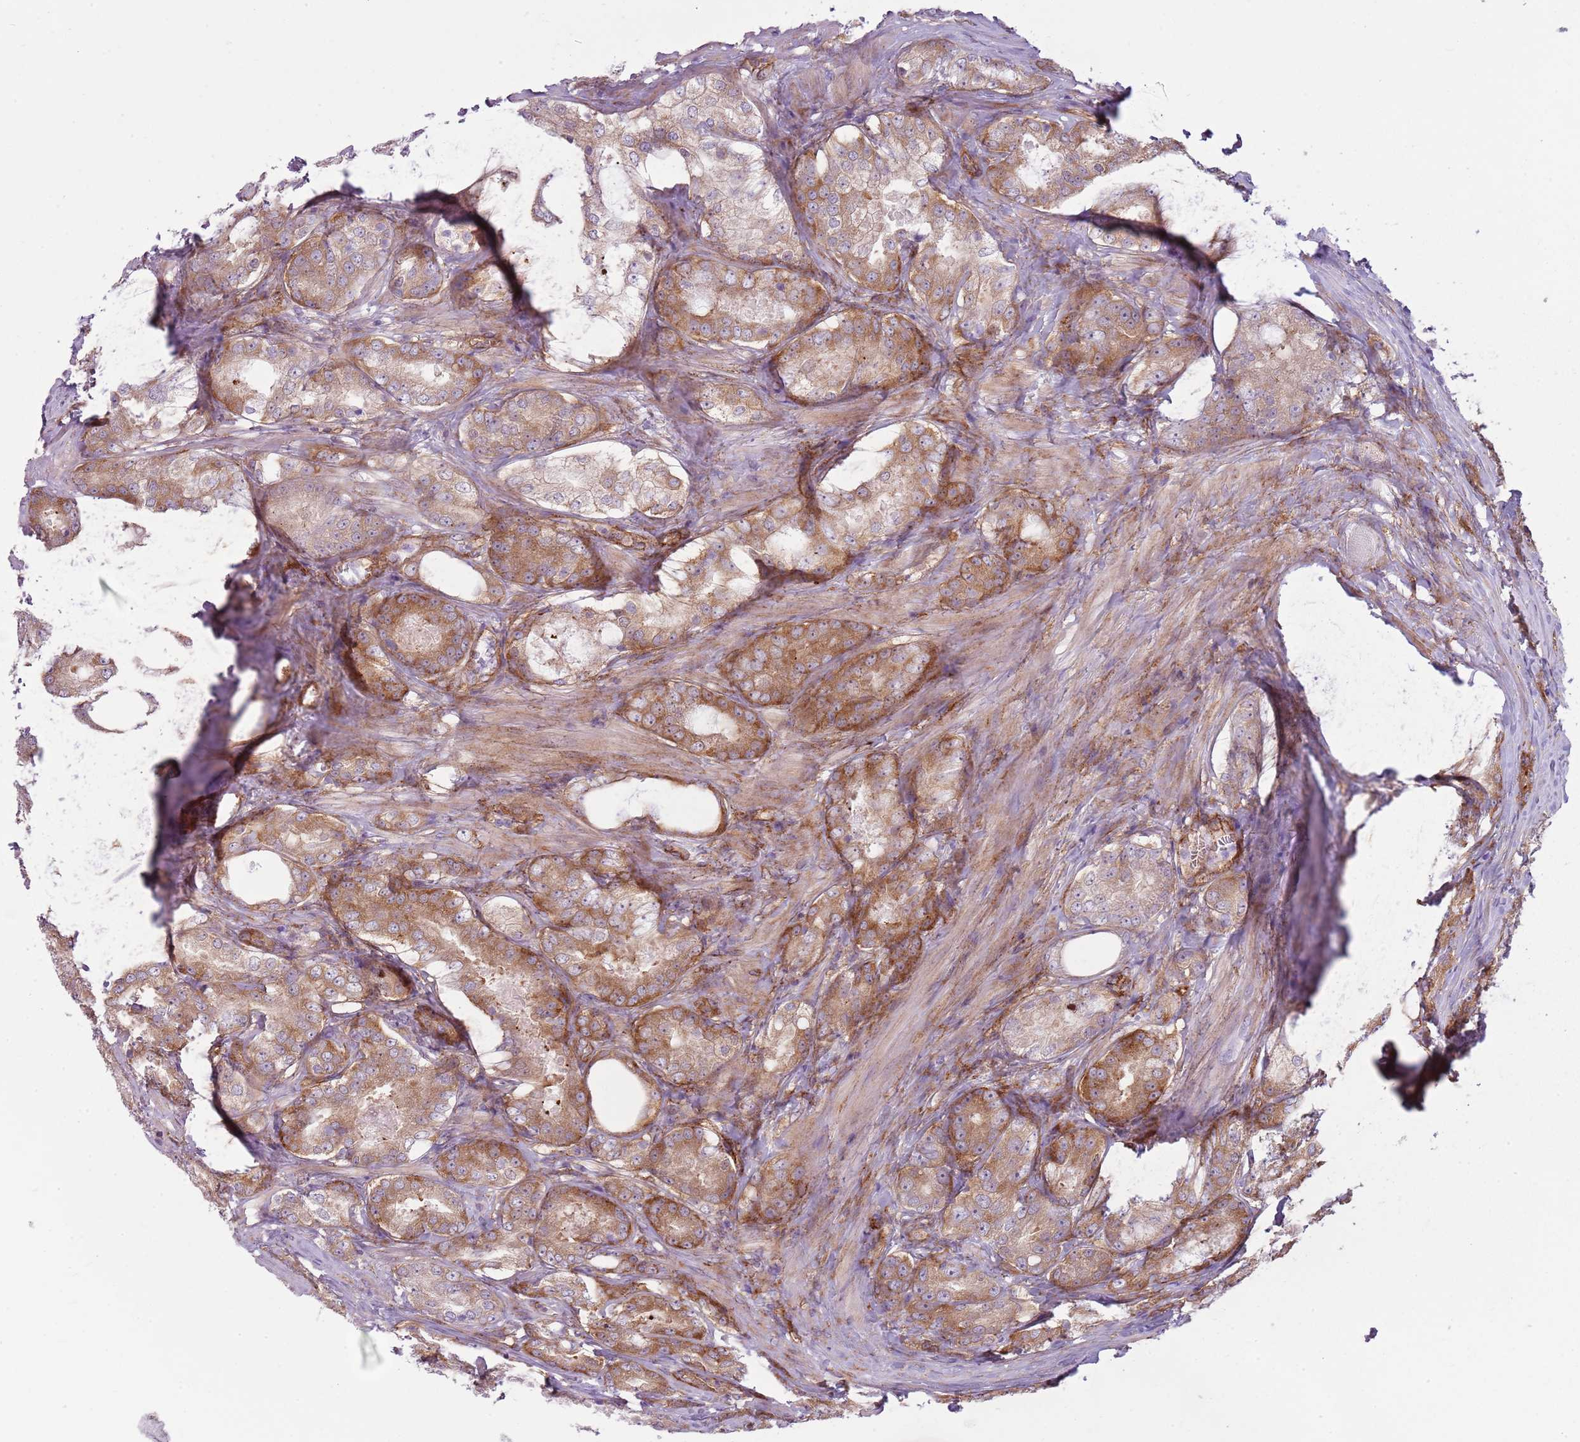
{"staining": {"intensity": "moderate", "quantity": ">75%", "location": "cytoplasmic/membranous"}, "tissue": "prostate cancer", "cell_type": "Tumor cells", "image_type": "cancer", "snomed": [{"axis": "morphology", "description": "Adenocarcinoma, Low grade"}, {"axis": "topography", "description": "Prostate"}], "caption": "Immunohistochemical staining of human prostate low-grade adenocarcinoma exhibits moderate cytoplasmic/membranous protein positivity in approximately >75% of tumor cells.", "gene": "SNX1", "patient": {"sex": "male", "age": 68}}